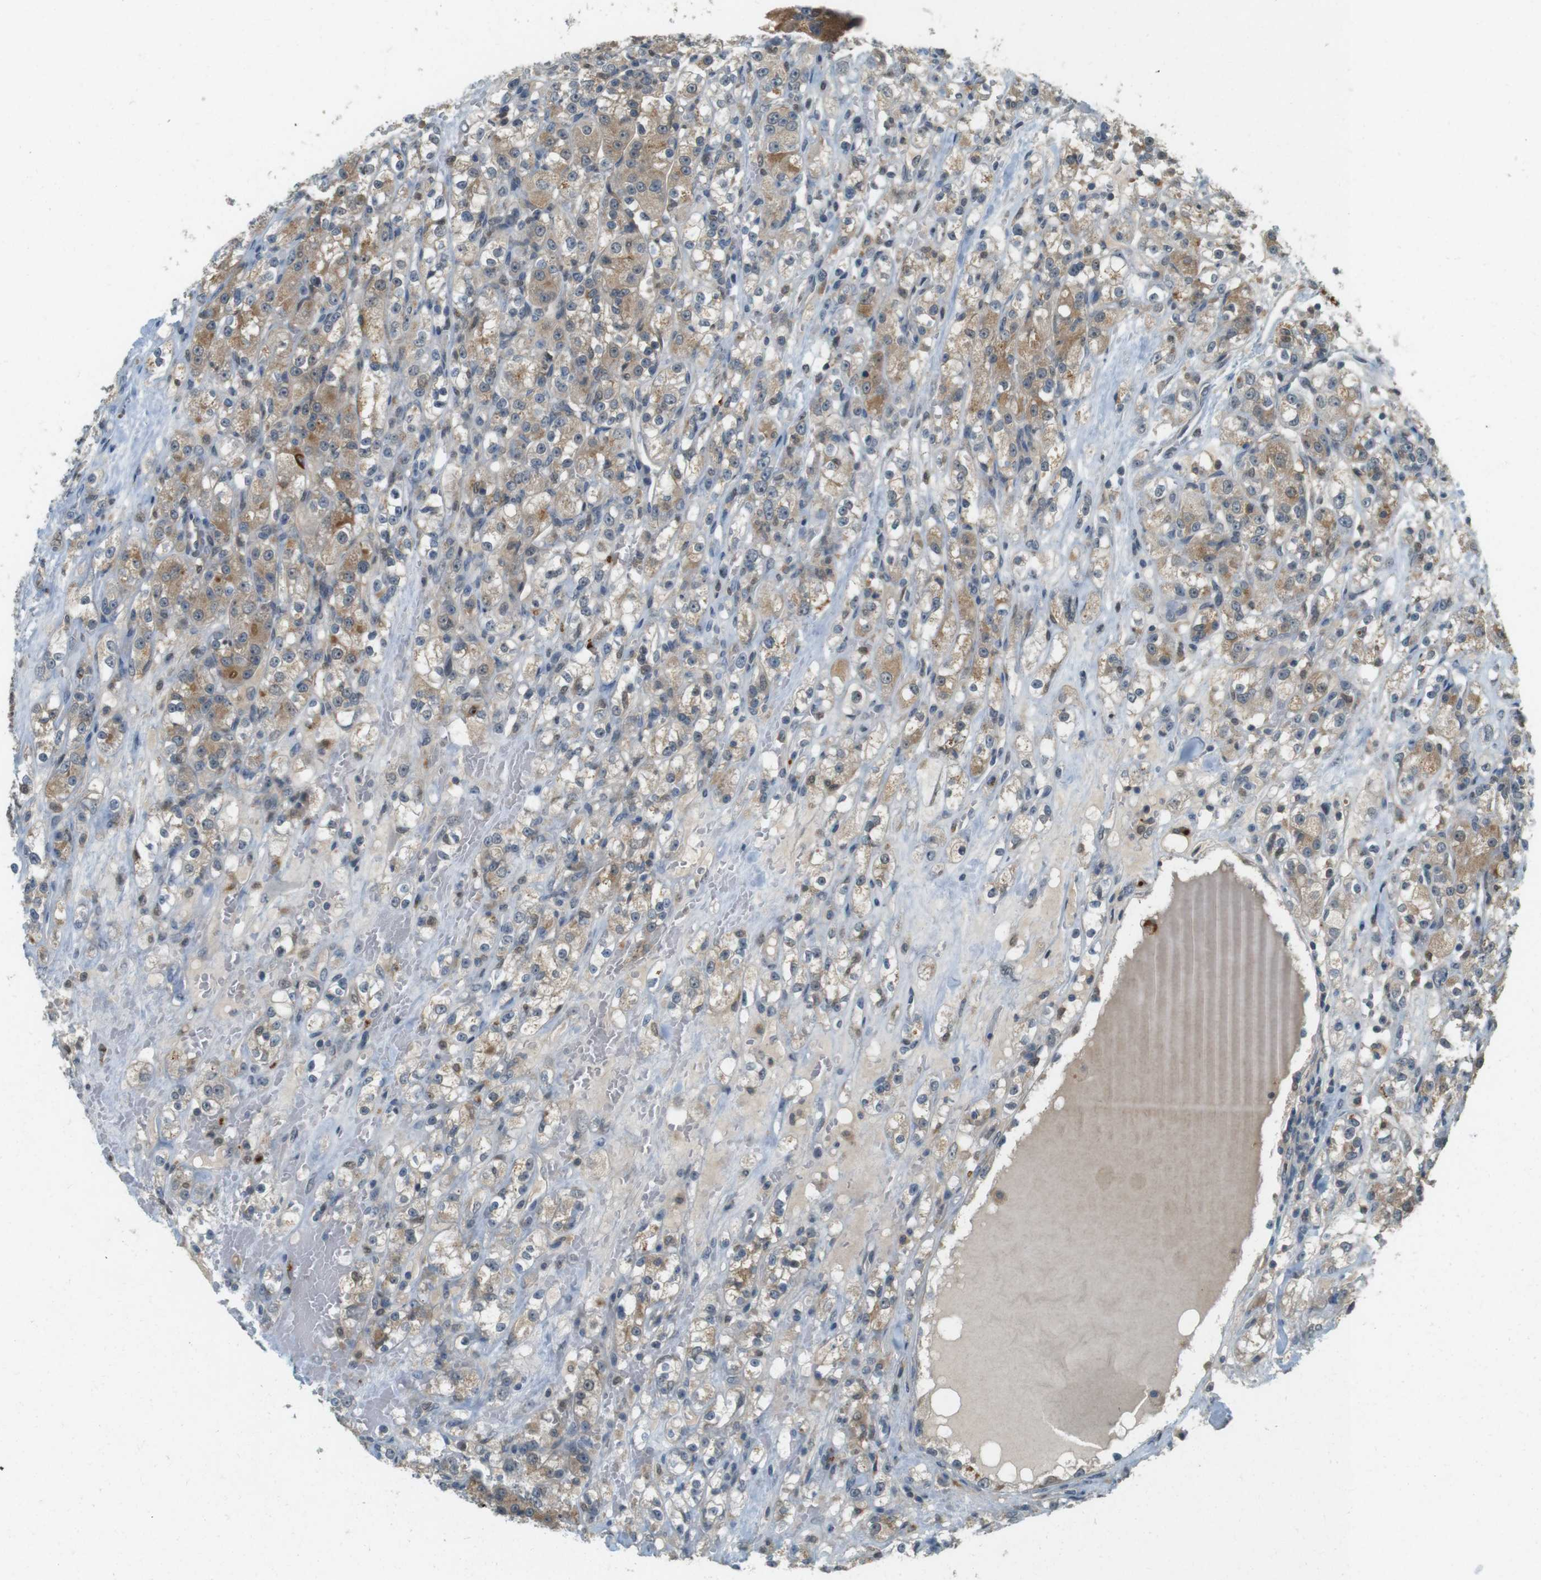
{"staining": {"intensity": "moderate", "quantity": "25%-75%", "location": "cytoplasmic/membranous"}, "tissue": "renal cancer", "cell_type": "Tumor cells", "image_type": "cancer", "snomed": [{"axis": "morphology", "description": "Normal tissue, NOS"}, {"axis": "morphology", "description": "Adenocarcinoma, NOS"}, {"axis": "topography", "description": "Kidney"}], "caption": "Renal cancer (adenocarcinoma) was stained to show a protein in brown. There is medium levels of moderate cytoplasmic/membranous expression in about 25%-75% of tumor cells.", "gene": "CDK14", "patient": {"sex": "male", "age": 61}}